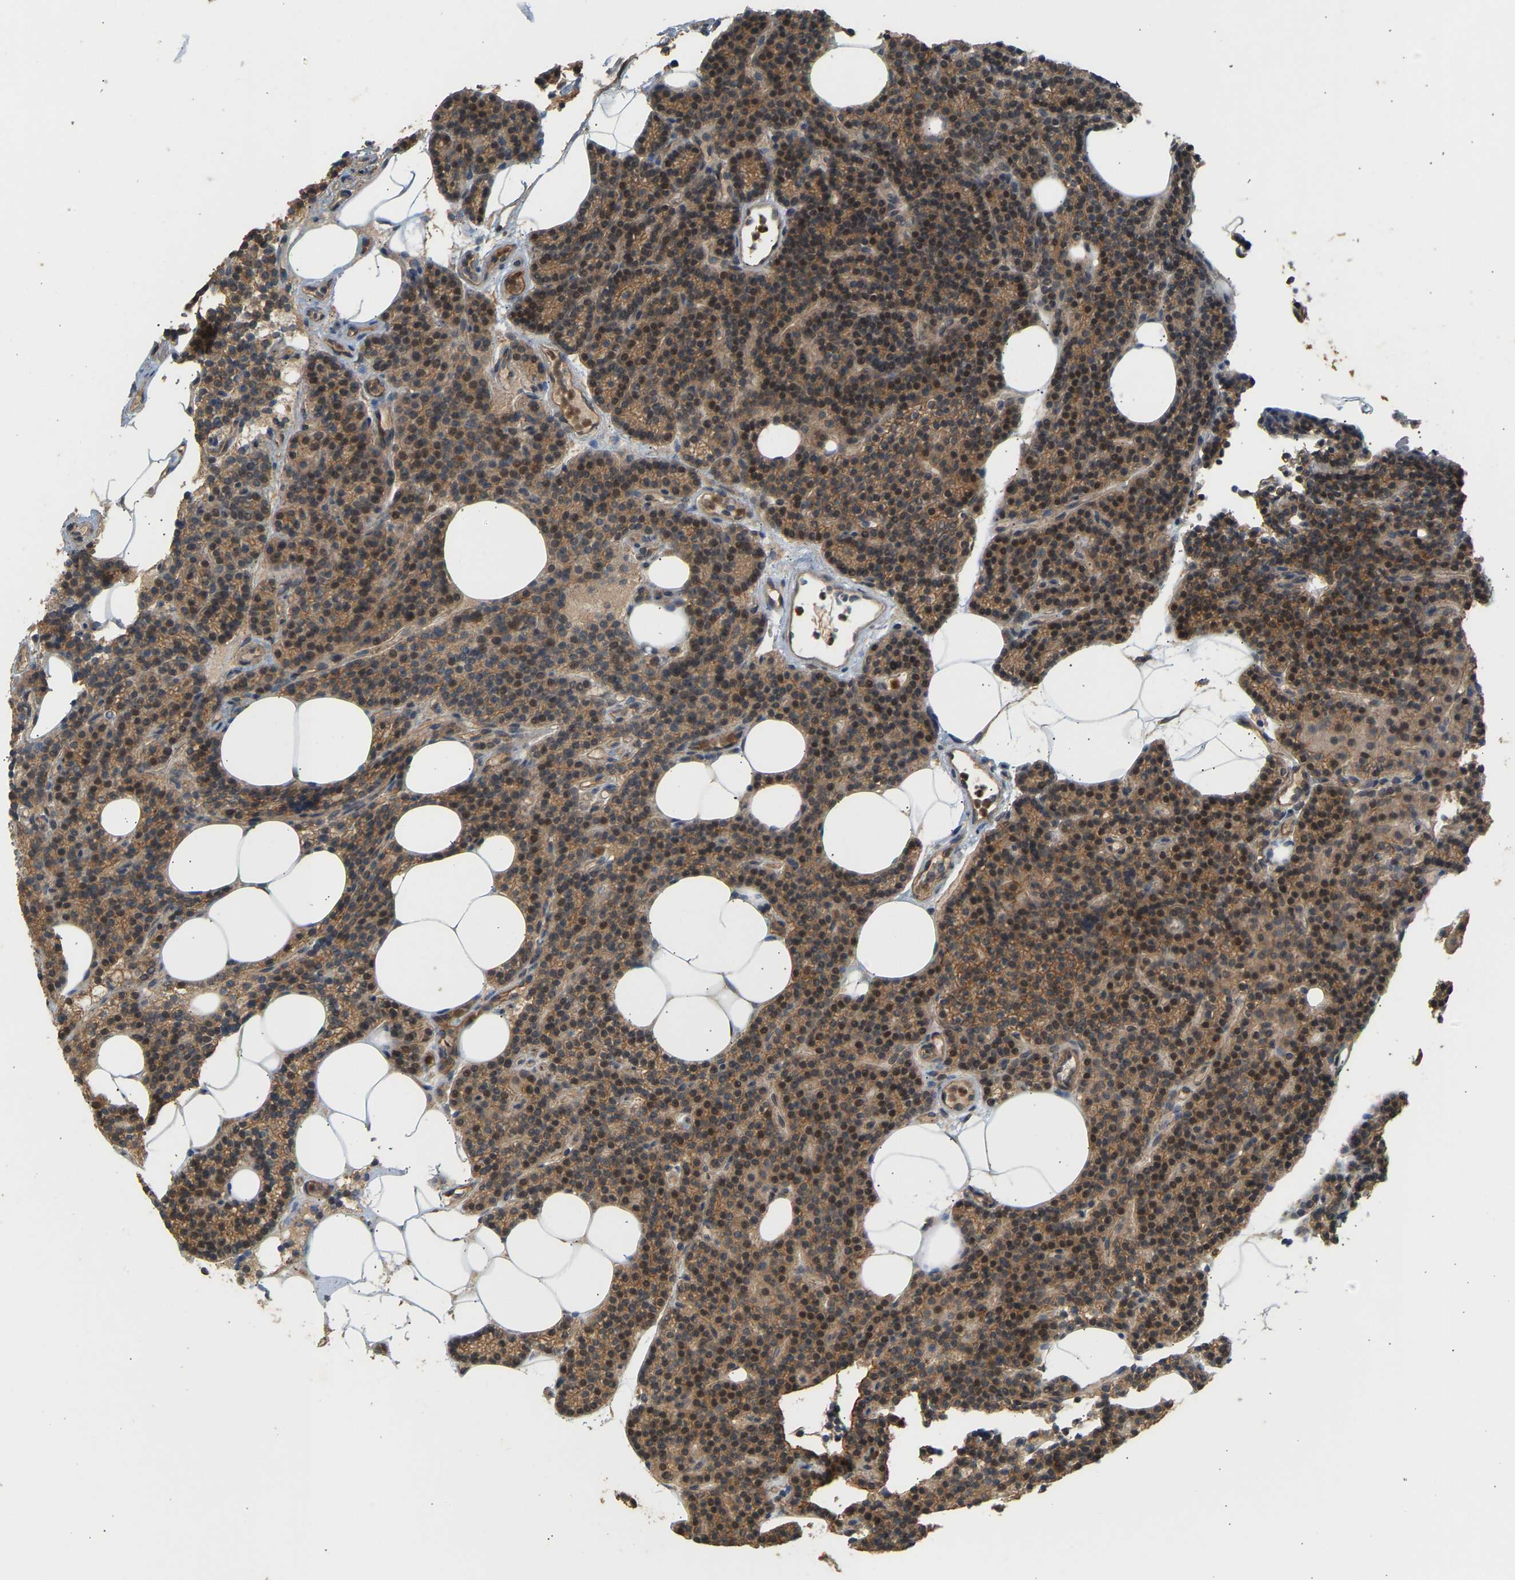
{"staining": {"intensity": "moderate", "quantity": "25%-75%", "location": "cytoplasmic/membranous,nuclear"}, "tissue": "parathyroid gland", "cell_type": "Glandular cells", "image_type": "normal", "snomed": [{"axis": "morphology", "description": "Normal tissue, NOS"}, {"axis": "morphology", "description": "Adenoma, NOS"}, {"axis": "topography", "description": "Parathyroid gland"}], "caption": "Protein analysis of normal parathyroid gland demonstrates moderate cytoplasmic/membranous,nuclear staining in approximately 25%-75% of glandular cells.", "gene": "RGL1", "patient": {"sex": "female", "age": 43}}